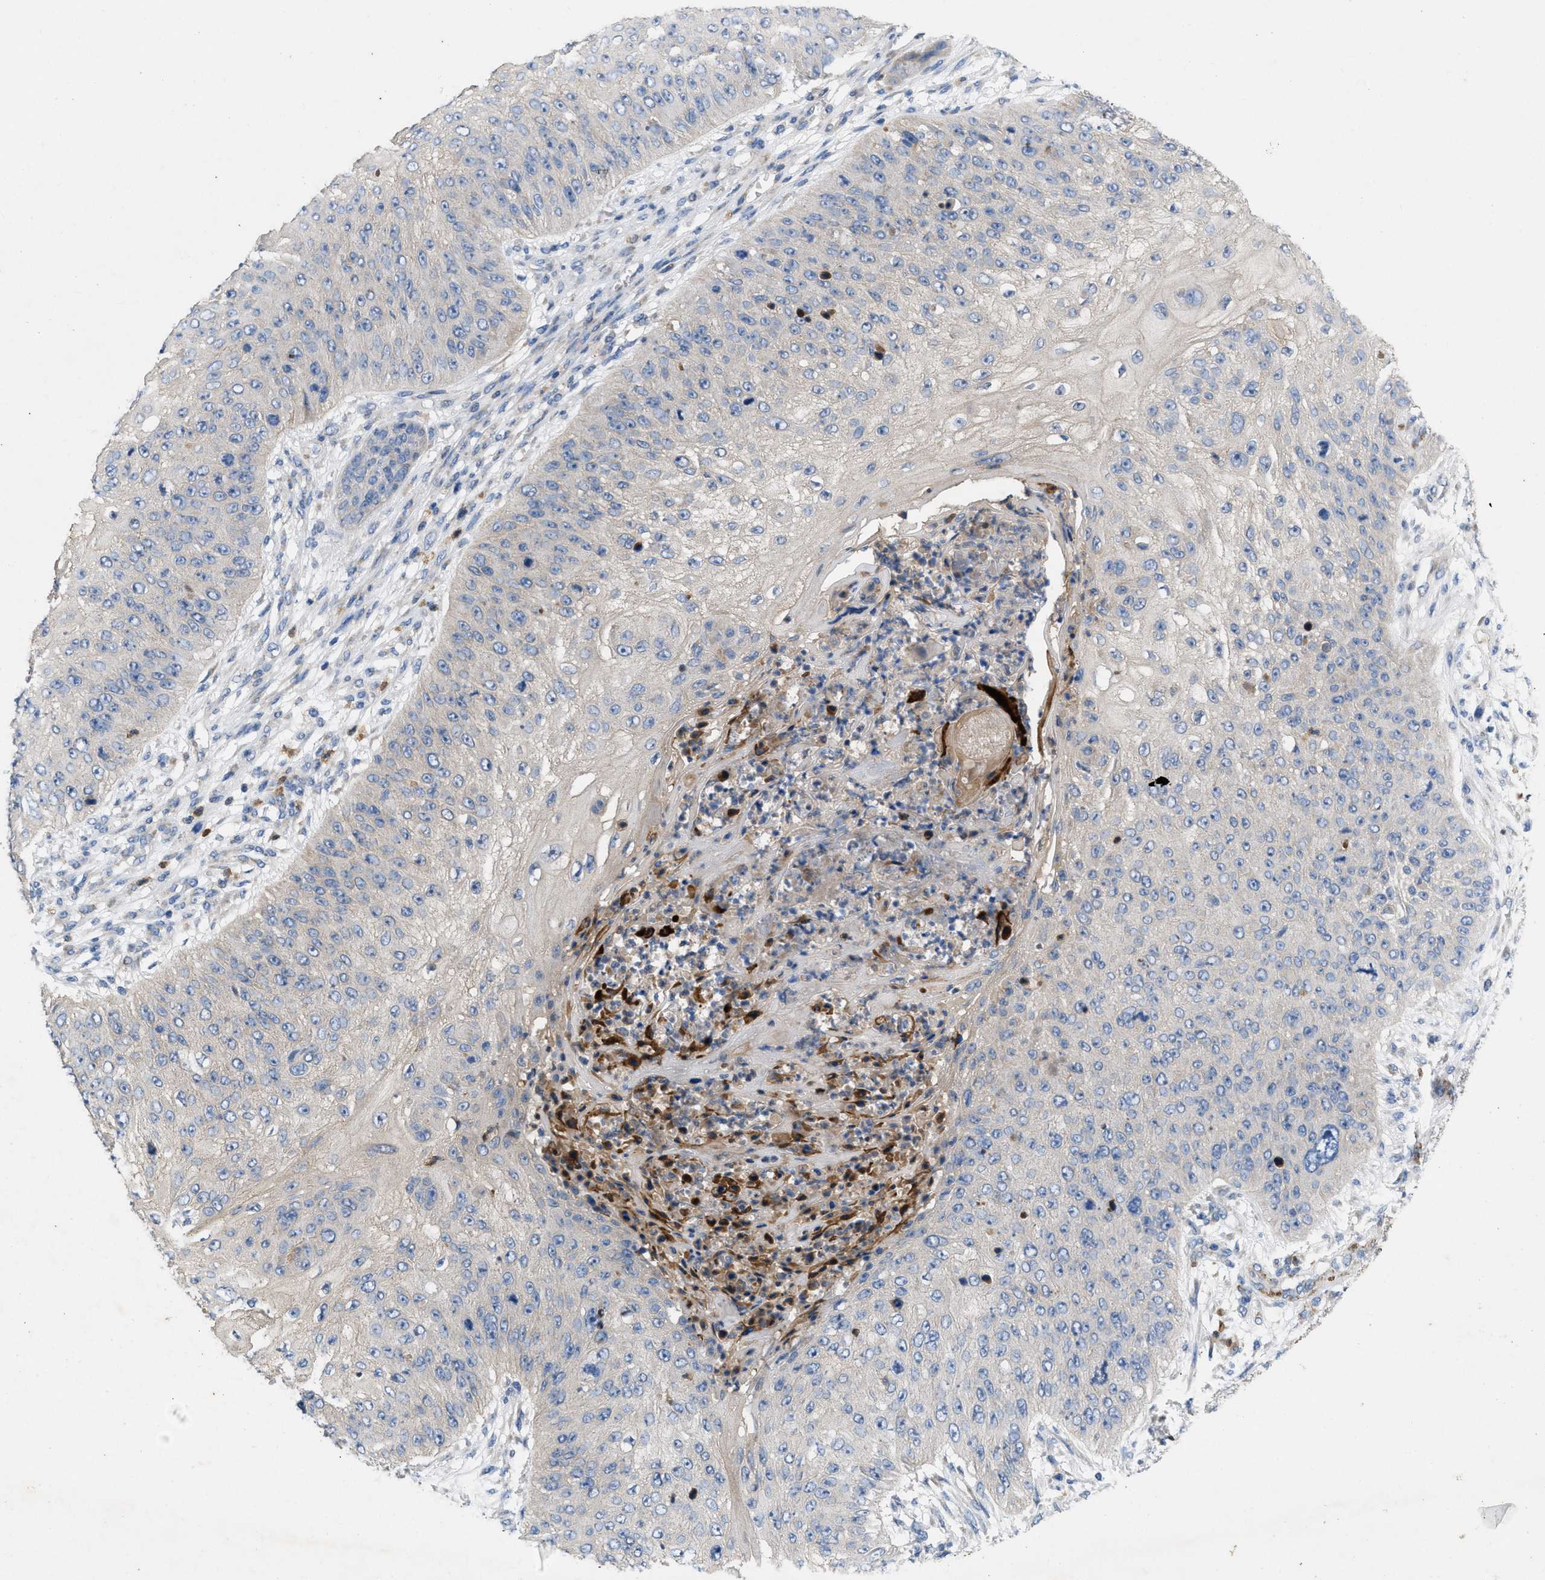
{"staining": {"intensity": "negative", "quantity": "none", "location": "none"}, "tissue": "skin cancer", "cell_type": "Tumor cells", "image_type": "cancer", "snomed": [{"axis": "morphology", "description": "Squamous cell carcinoma, NOS"}, {"axis": "topography", "description": "Skin"}], "caption": "Immunohistochemistry (IHC) histopathology image of neoplastic tissue: human skin cancer (squamous cell carcinoma) stained with DAB demonstrates no significant protein positivity in tumor cells. The staining is performed using DAB (3,3'-diaminobenzidine) brown chromogen with nuclei counter-stained in using hematoxylin.", "gene": "PLPPR5", "patient": {"sex": "female", "age": 80}}